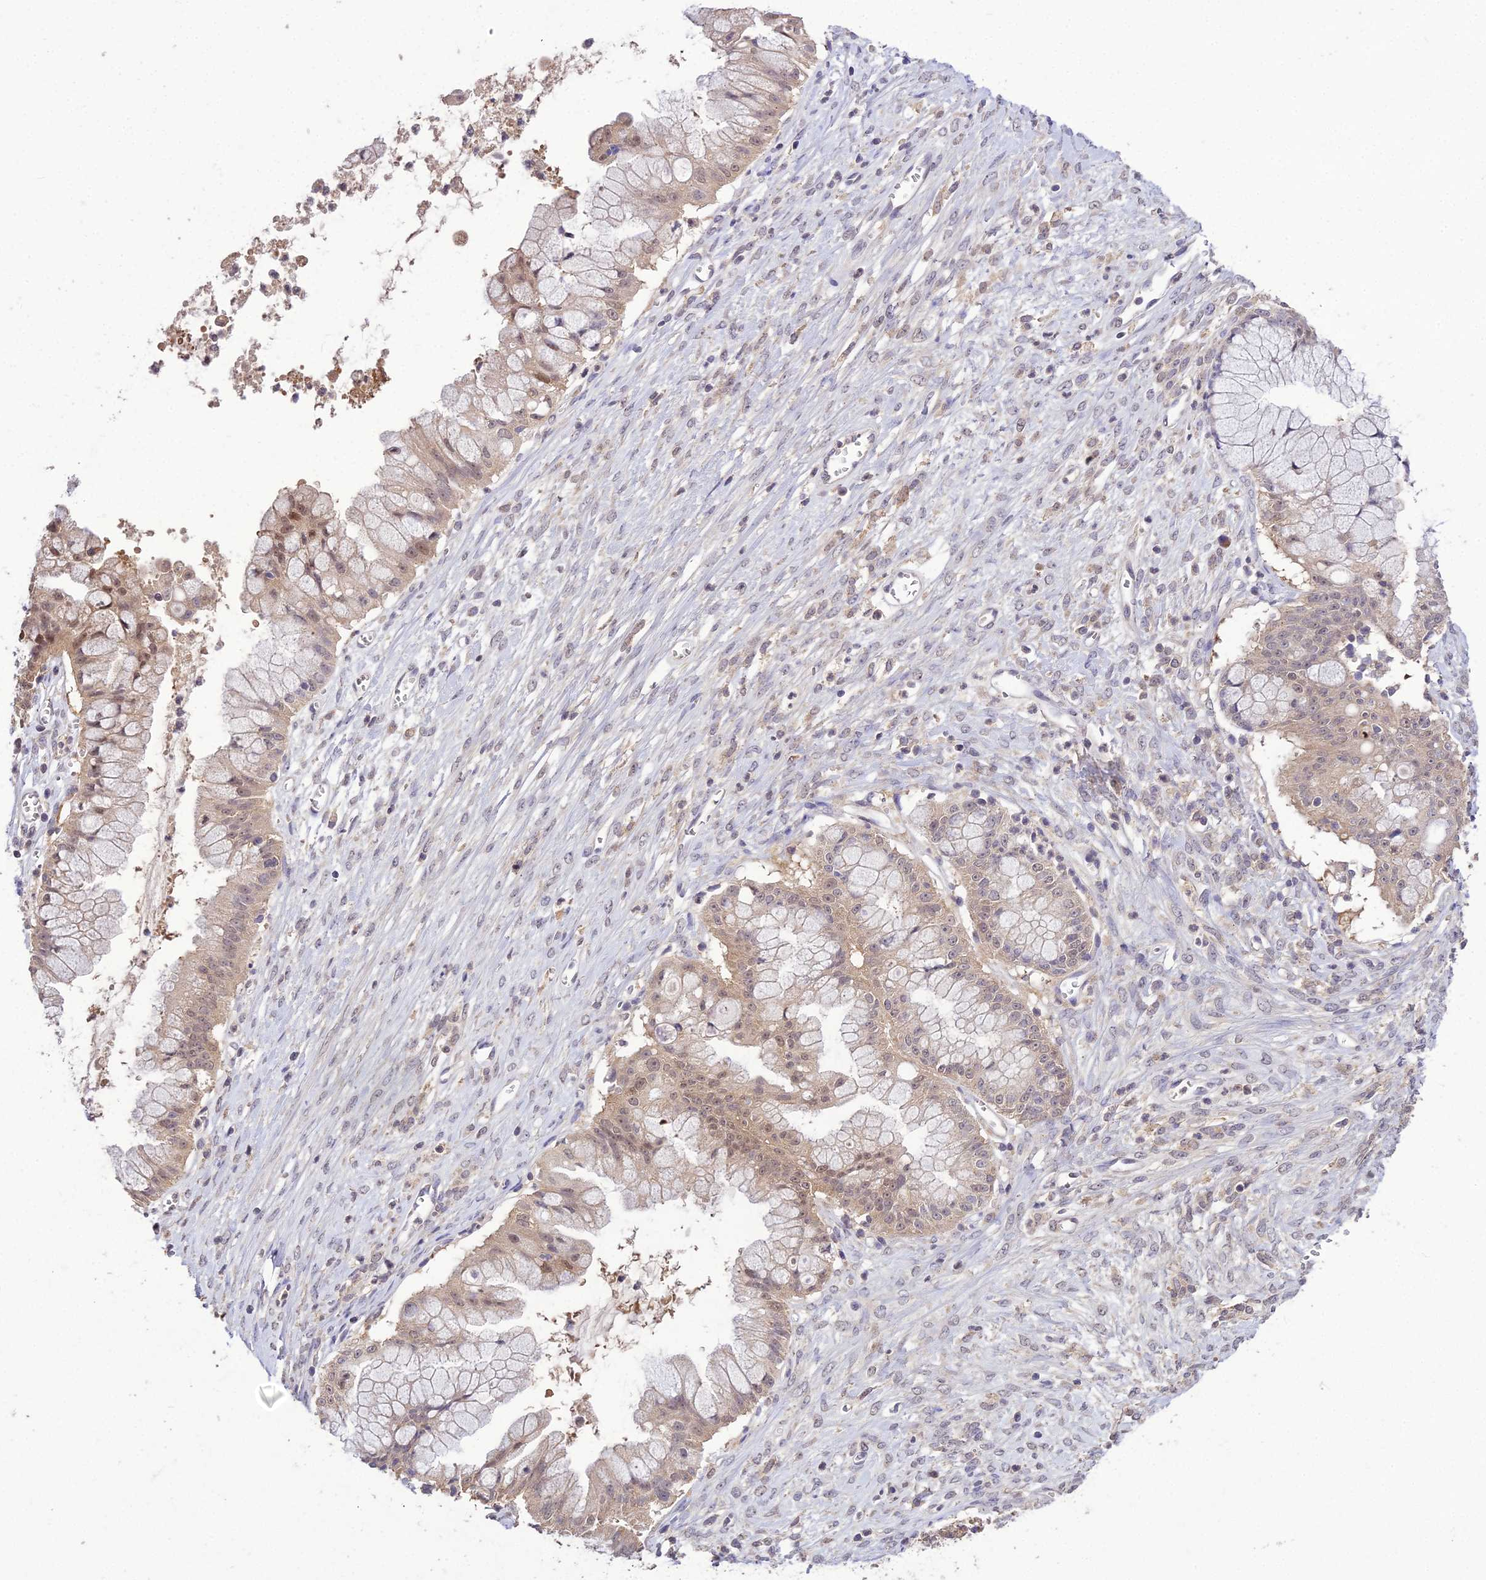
{"staining": {"intensity": "moderate", "quantity": "25%-75%", "location": "cytoplasmic/membranous,nuclear"}, "tissue": "ovarian cancer", "cell_type": "Tumor cells", "image_type": "cancer", "snomed": [{"axis": "morphology", "description": "Cystadenocarcinoma, mucinous, NOS"}, {"axis": "topography", "description": "Ovary"}], "caption": "This is an image of immunohistochemistry staining of ovarian mucinous cystadenocarcinoma, which shows moderate staining in the cytoplasmic/membranous and nuclear of tumor cells.", "gene": "PGK1", "patient": {"sex": "female", "age": 70}}